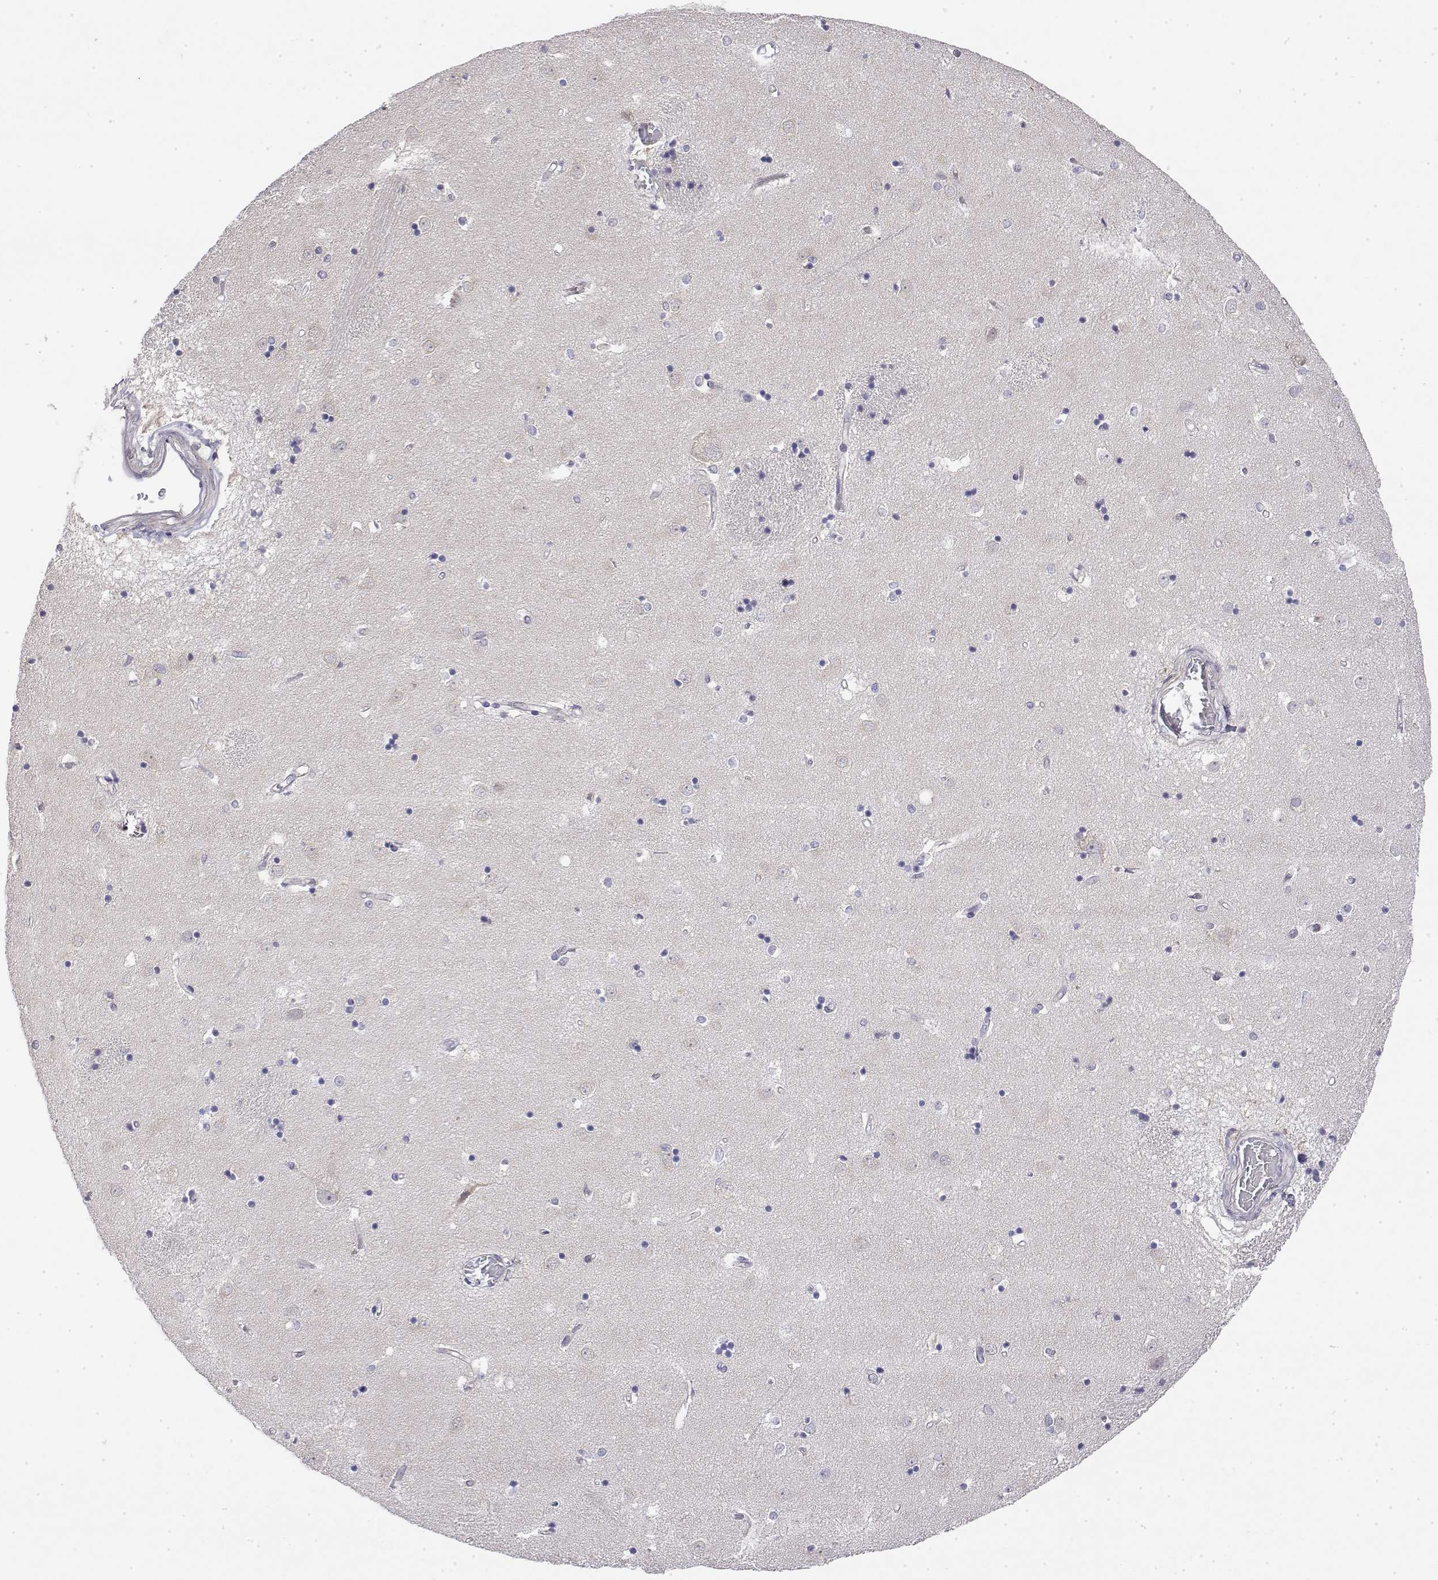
{"staining": {"intensity": "negative", "quantity": "none", "location": "none"}, "tissue": "caudate", "cell_type": "Glial cells", "image_type": "normal", "snomed": [{"axis": "morphology", "description": "Normal tissue, NOS"}, {"axis": "topography", "description": "Lateral ventricle wall"}], "caption": "The image exhibits no staining of glial cells in benign caudate. (Immunohistochemistry, brightfield microscopy, high magnification).", "gene": "IGFBP4", "patient": {"sex": "male", "age": 54}}